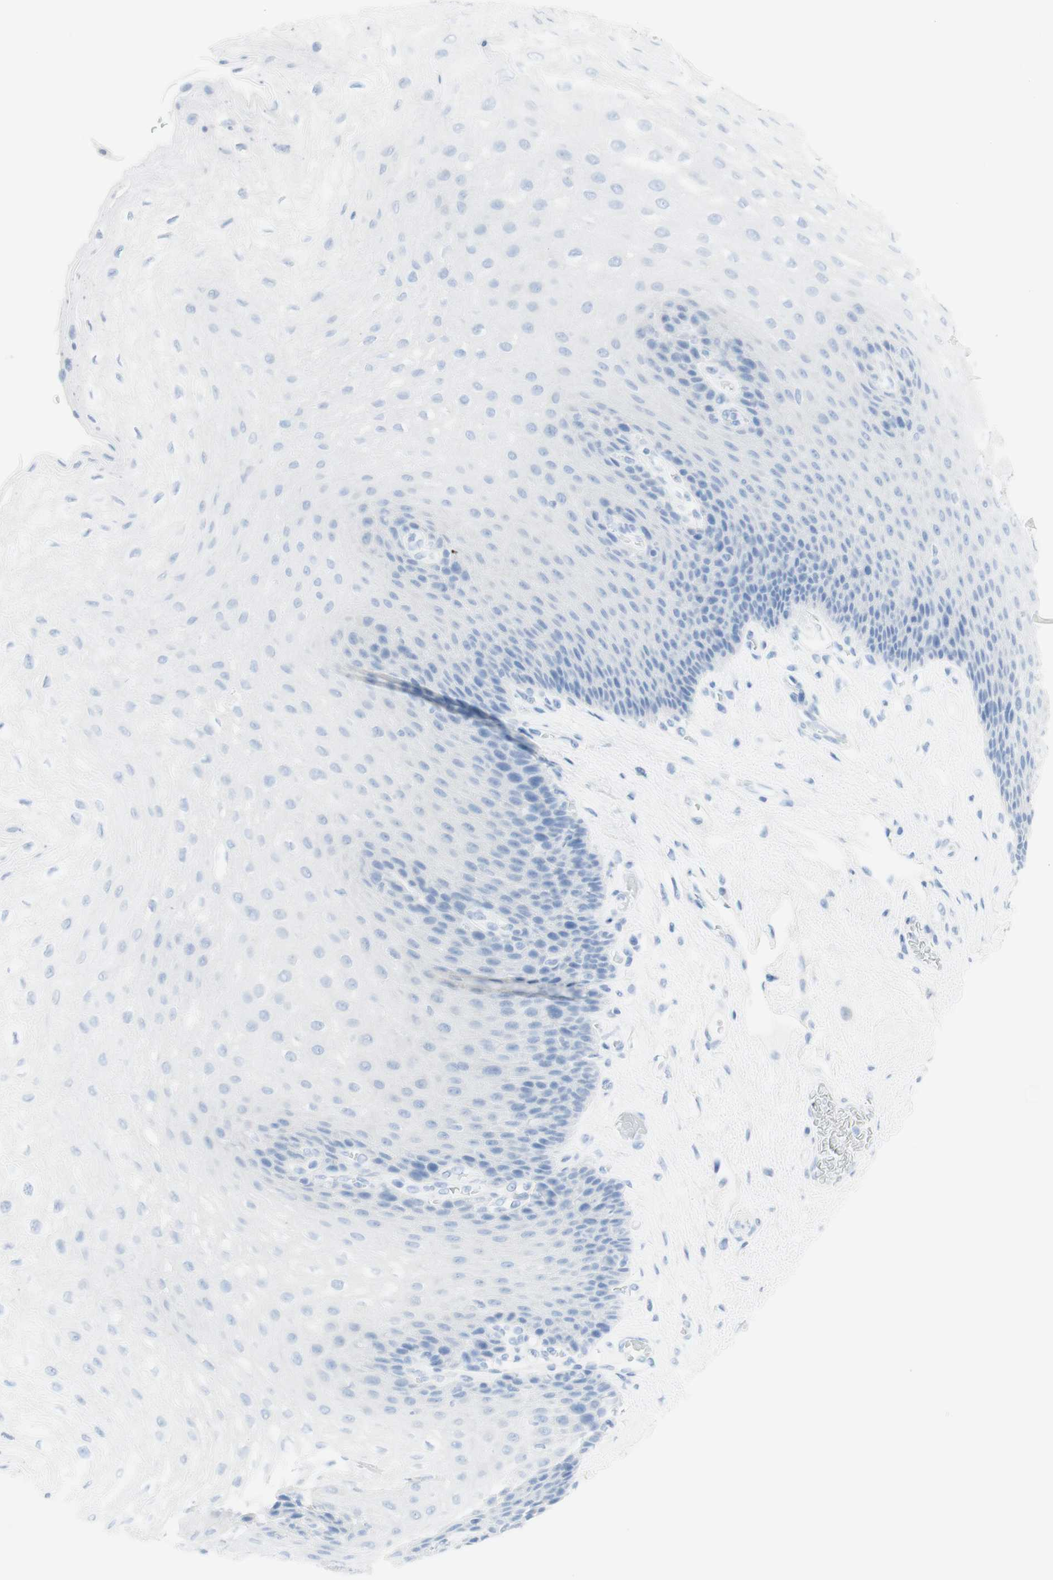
{"staining": {"intensity": "negative", "quantity": "none", "location": "none"}, "tissue": "esophagus", "cell_type": "Squamous epithelial cells", "image_type": "normal", "snomed": [{"axis": "morphology", "description": "Normal tissue, NOS"}, {"axis": "topography", "description": "Esophagus"}], "caption": "A high-resolution photomicrograph shows immunohistochemistry (IHC) staining of normal esophagus, which reveals no significant expression in squamous epithelial cells.", "gene": "TPO", "patient": {"sex": "female", "age": 72}}